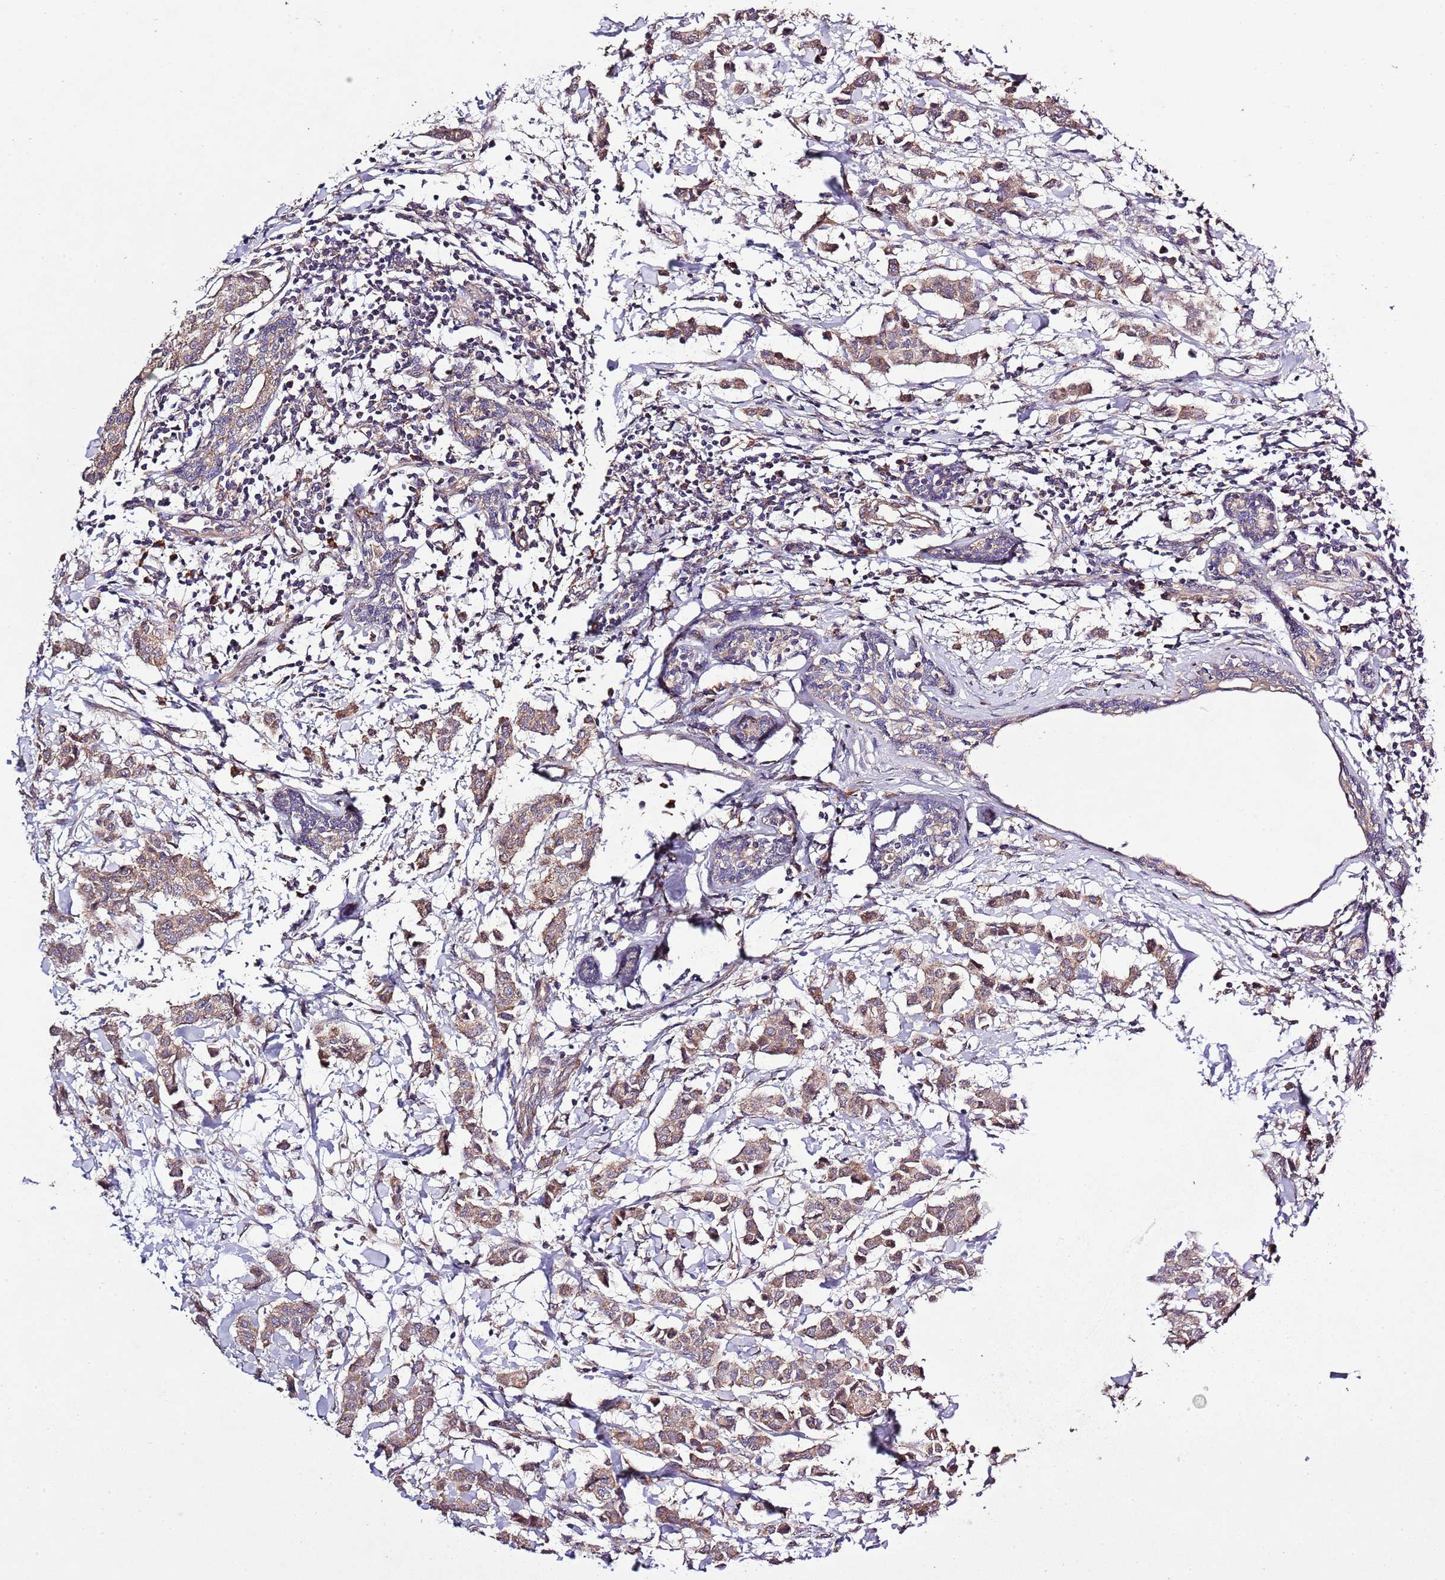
{"staining": {"intensity": "moderate", "quantity": ">75%", "location": "cytoplasmic/membranous"}, "tissue": "breast cancer", "cell_type": "Tumor cells", "image_type": "cancer", "snomed": [{"axis": "morphology", "description": "Duct carcinoma"}, {"axis": "topography", "description": "Breast"}], "caption": "The immunohistochemical stain labels moderate cytoplasmic/membranous staining in tumor cells of invasive ductal carcinoma (breast) tissue.", "gene": "MFNG", "patient": {"sex": "female", "age": 40}}